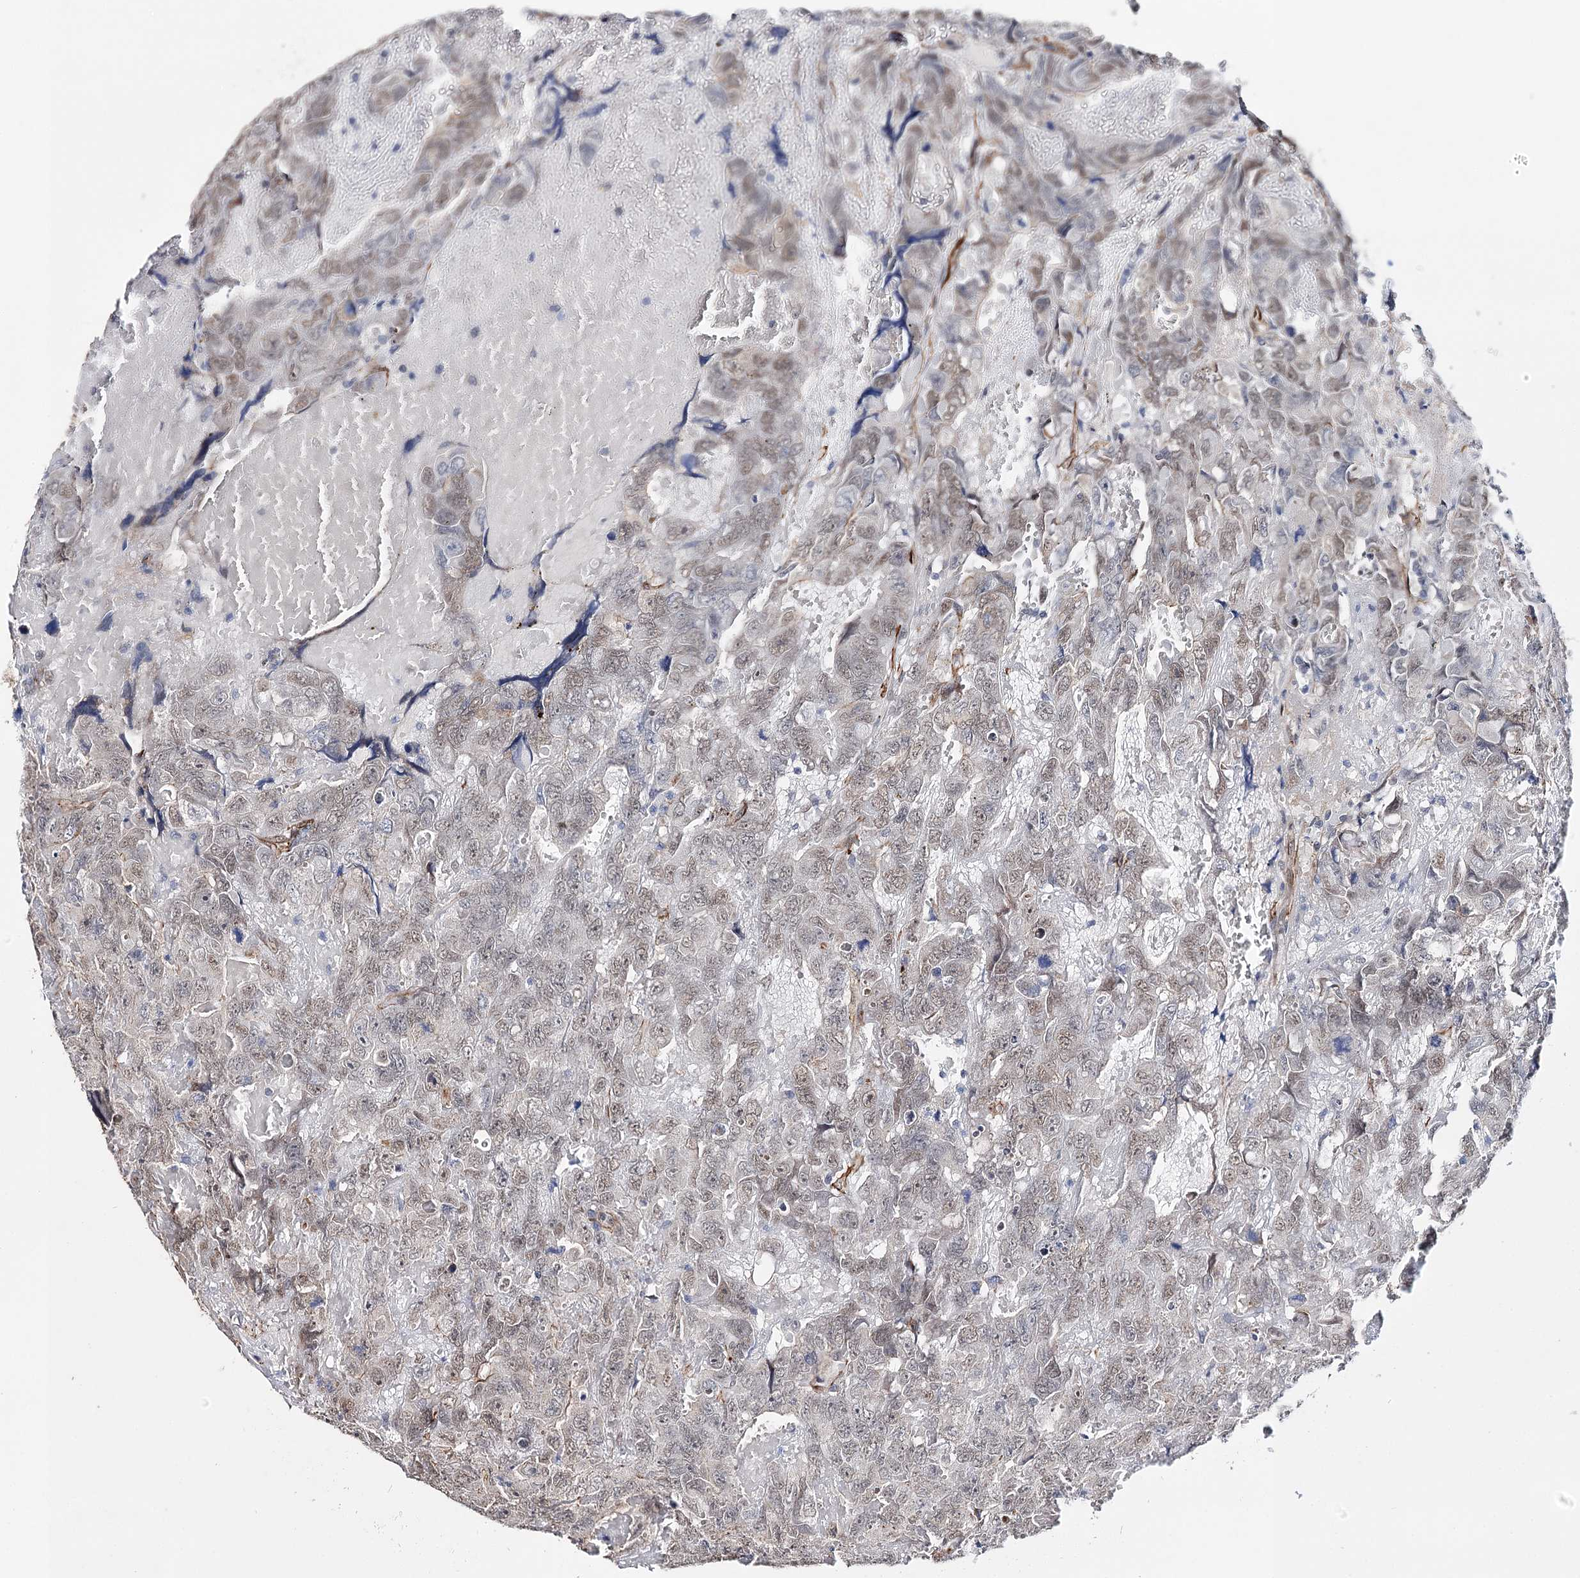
{"staining": {"intensity": "weak", "quantity": "25%-75%", "location": "nuclear"}, "tissue": "testis cancer", "cell_type": "Tumor cells", "image_type": "cancer", "snomed": [{"axis": "morphology", "description": "Carcinoma, Embryonal, NOS"}, {"axis": "topography", "description": "Testis"}], "caption": "The photomicrograph reveals staining of embryonal carcinoma (testis), revealing weak nuclear protein positivity (brown color) within tumor cells. The protein of interest is stained brown, and the nuclei are stained in blue (DAB (3,3'-diaminobenzidine) IHC with brightfield microscopy, high magnification).", "gene": "CFAP46", "patient": {"sex": "male", "age": 45}}